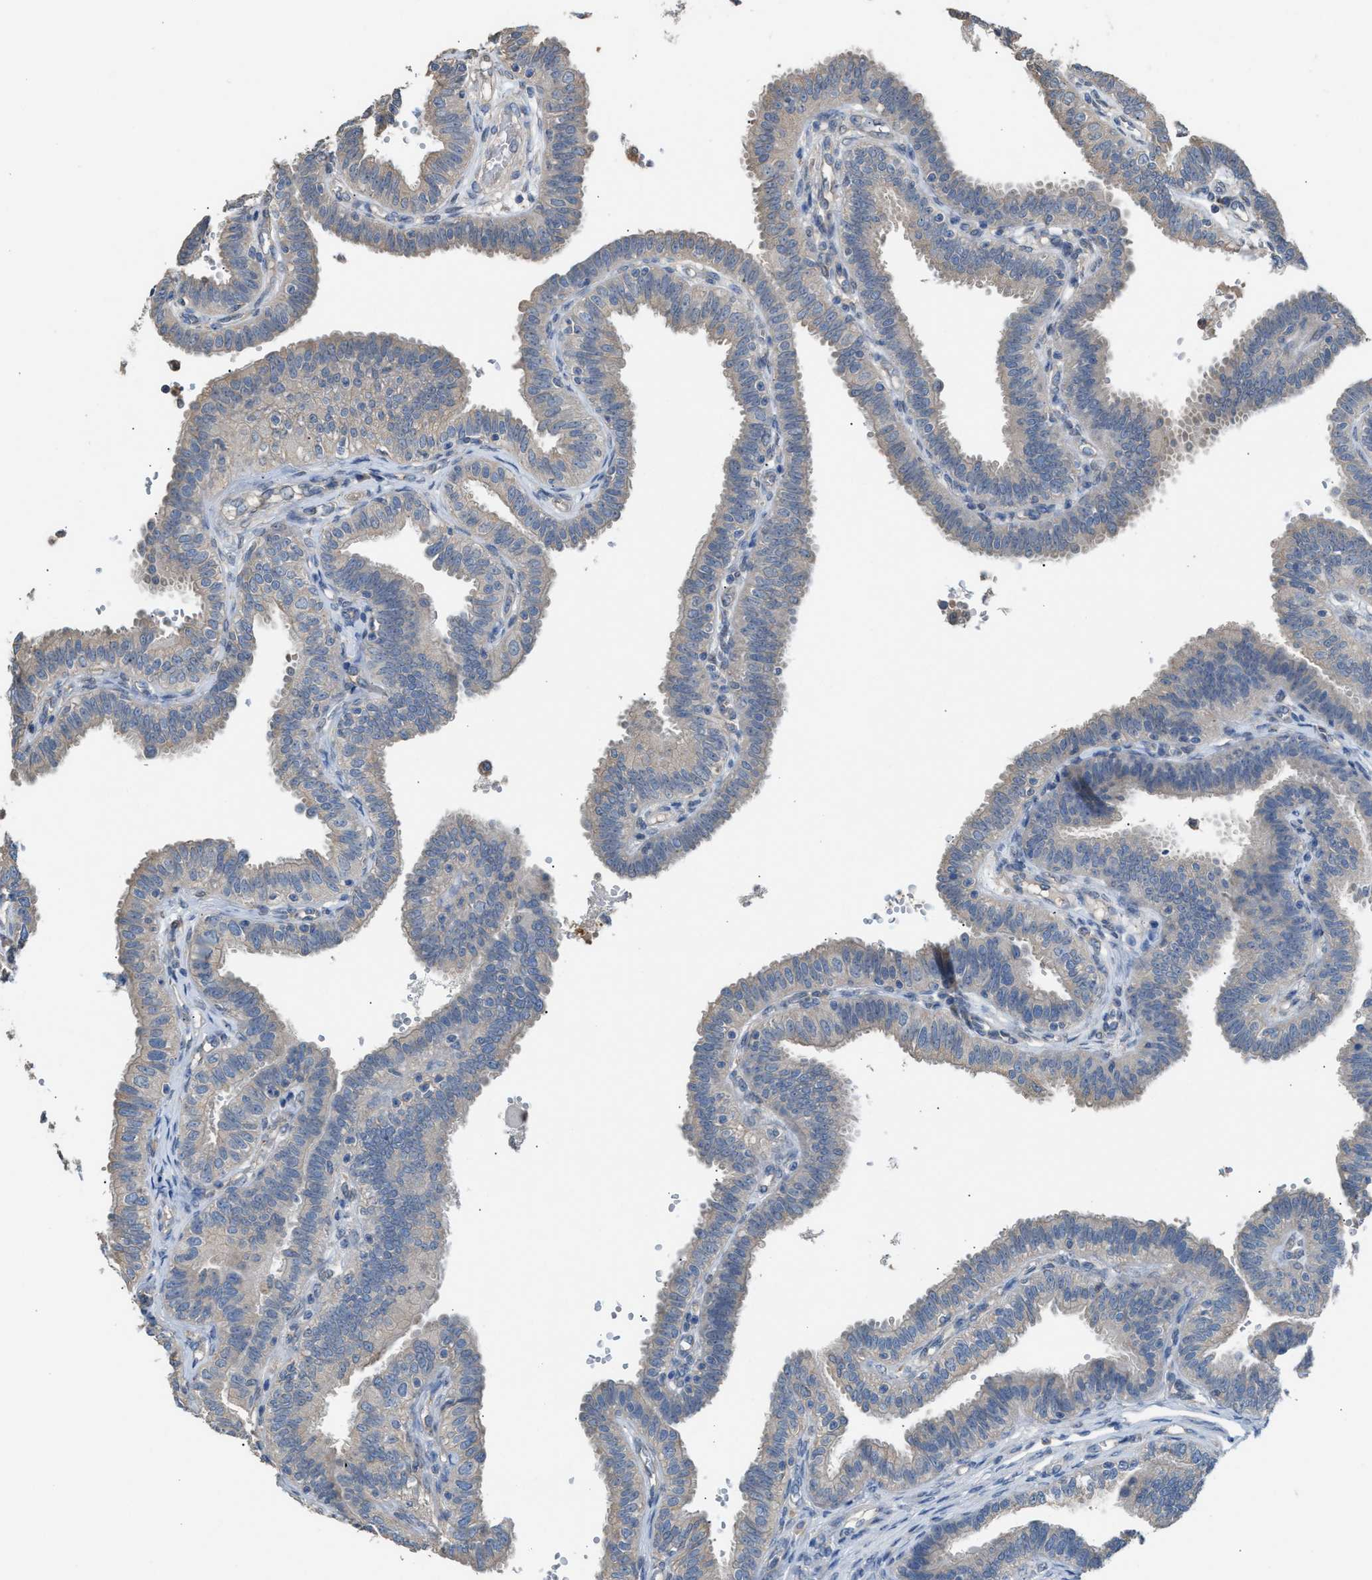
{"staining": {"intensity": "weak", "quantity": ">75%", "location": "cytoplasmic/membranous"}, "tissue": "fallopian tube", "cell_type": "Glandular cells", "image_type": "normal", "snomed": [{"axis": "morphology", "description": "Normal tissue, NOS"}, {"axis": "topography", "description": "Fallopian tube"}, {"axis": "topography", "description": "Placenta"}], "caption": "This micrograph displays IHC staining of benign human fallopian tube, with low weak cytoplasmic/membranous staining in approximately >75% of glandular cells.", "gene": "NQO2", "patient": {"sex": "female", "age": 34}}